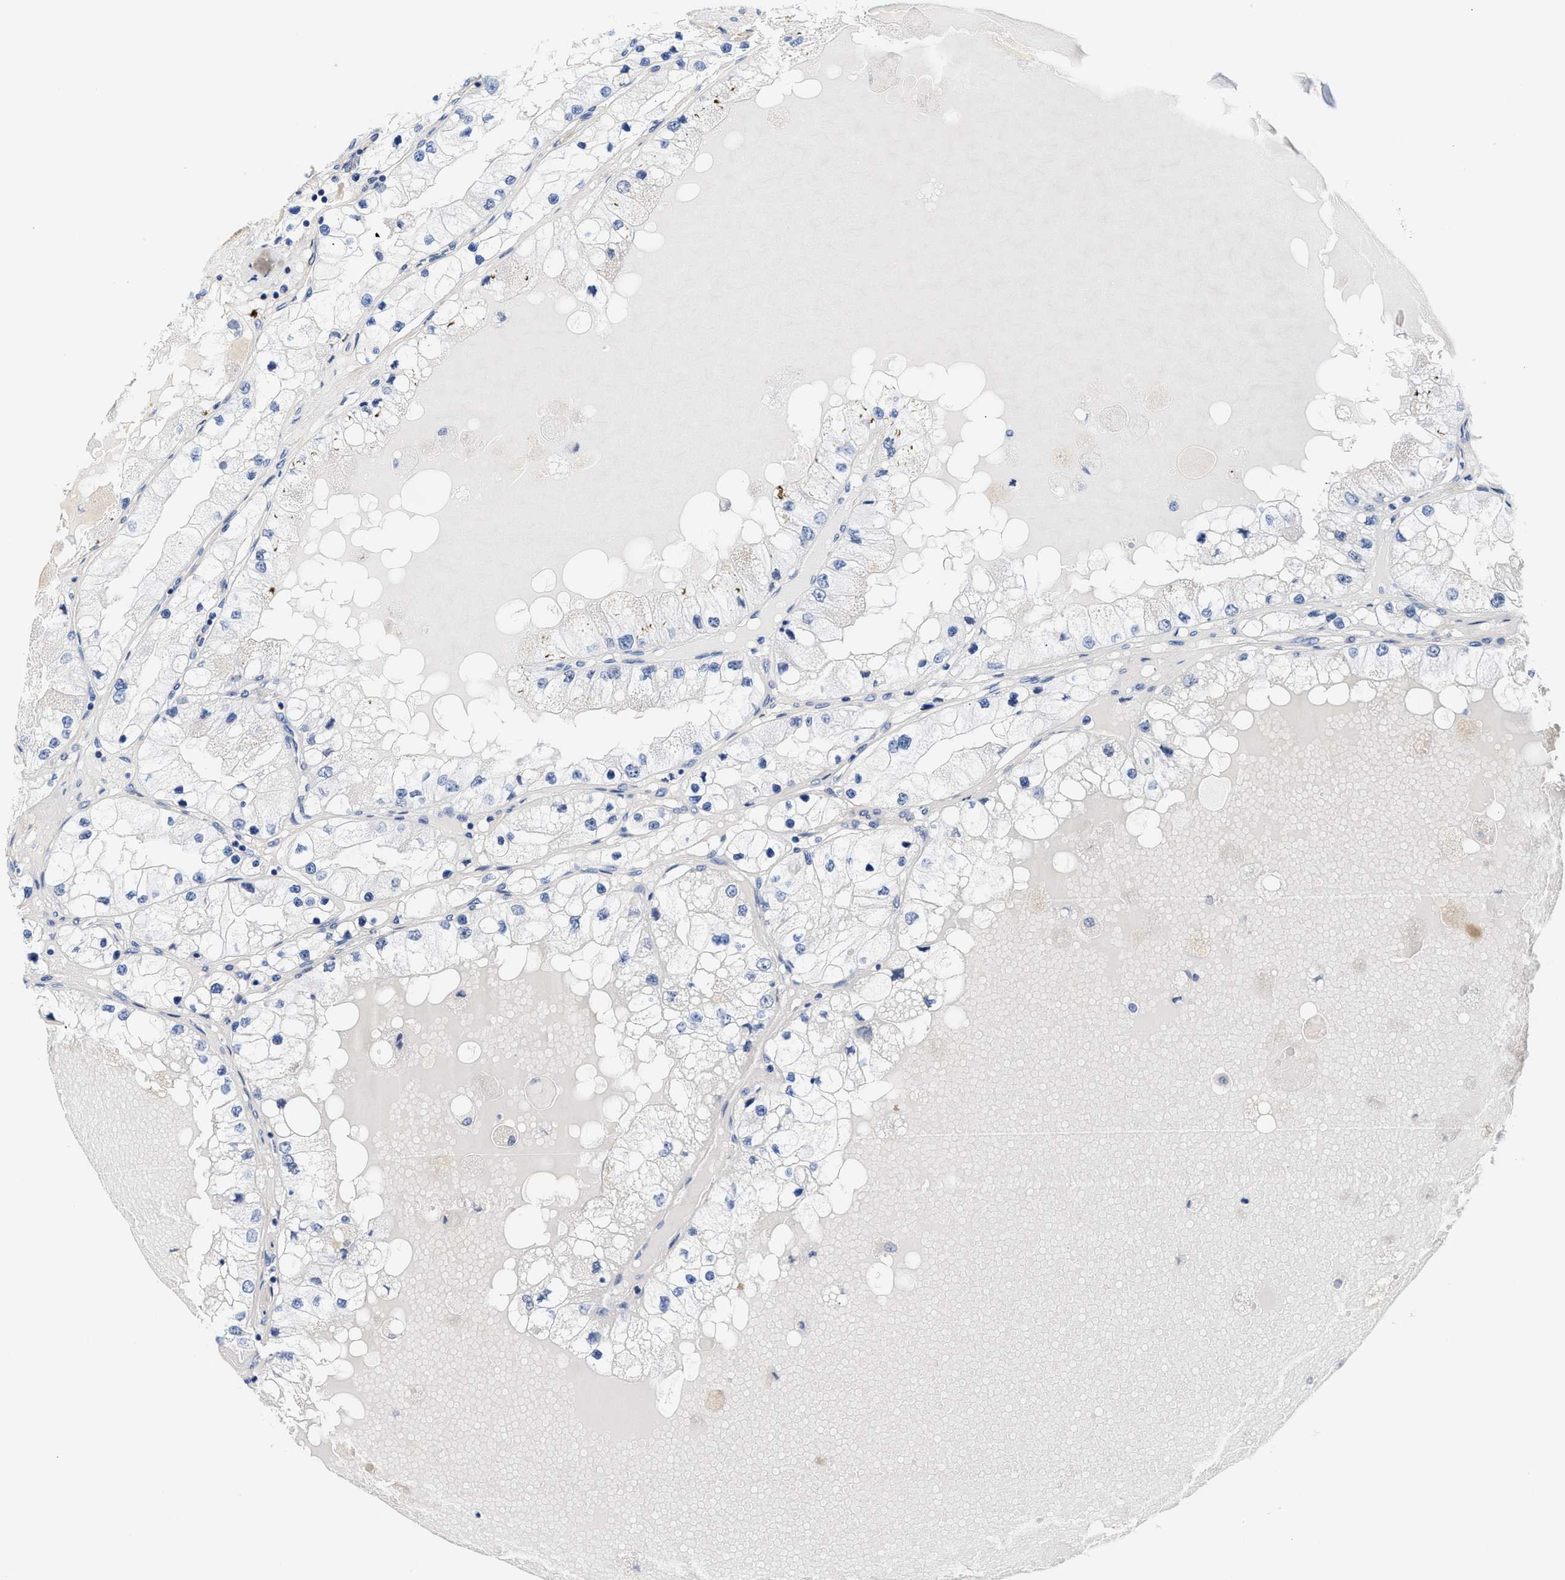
{"staining": {"intensity": "negative", "quantity": "none", "location": "none"}, "tissue": "renal cancer", "cell_type": "Tumor cells", "image_type": "cancer", "snomed": [{"axis": "morphology", "description": "Adenocarcinoma, NOS"}, {"axis": "topography", "description": "Kidney"}], "caption": "High magnification brightfield microscopy of renal cancer (adenocarcinoma) stained with DAB (3,3'-diaminobenzidine) (brown) and counterstained with hematoxylin (blue): tumor cells show no significant expression.", "gene": "ACTL7B", "patient": {"sex": "male", "age": 68}}